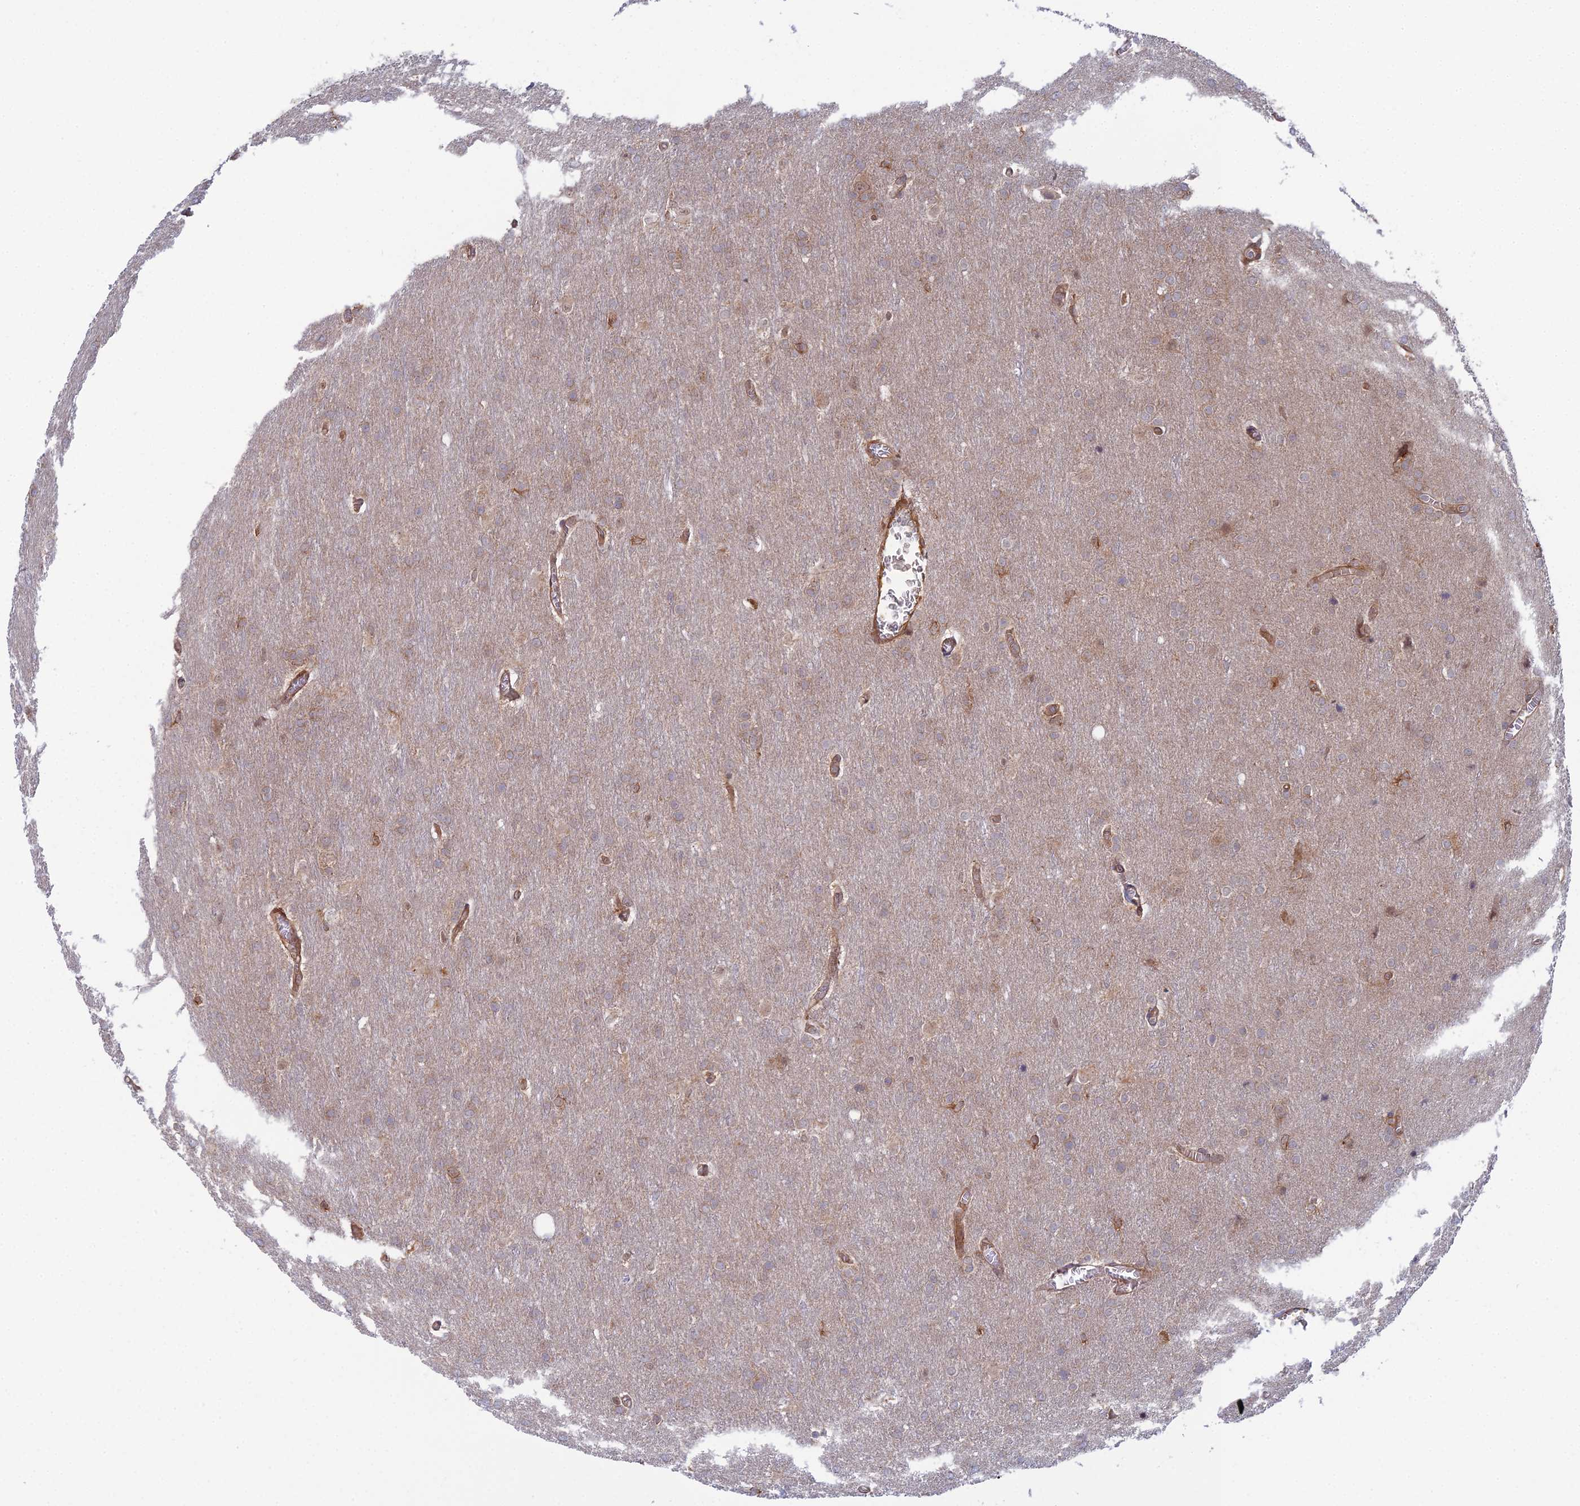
{"staining": {"intensity": "negative", "quantity": "none", "location": "none"}, "tissue": "glioma", "cell_type": "Tumor cells", "image_type": "cancer", "snomed": [{"axis": "morphology", "description": "Glioma, malignant, Low grade"}, {"axis": "topography", "description": "Brain"}], "caption": "IHC histopathology image of glioma stained for a protein (brown), which shows no expression in tumor cells. (Brightfield microscopy of DAB immunohistochemistry (IHC) at high magnification).", "gene": "ABHD1", "patient": {"sex": "female", "age": 32}}